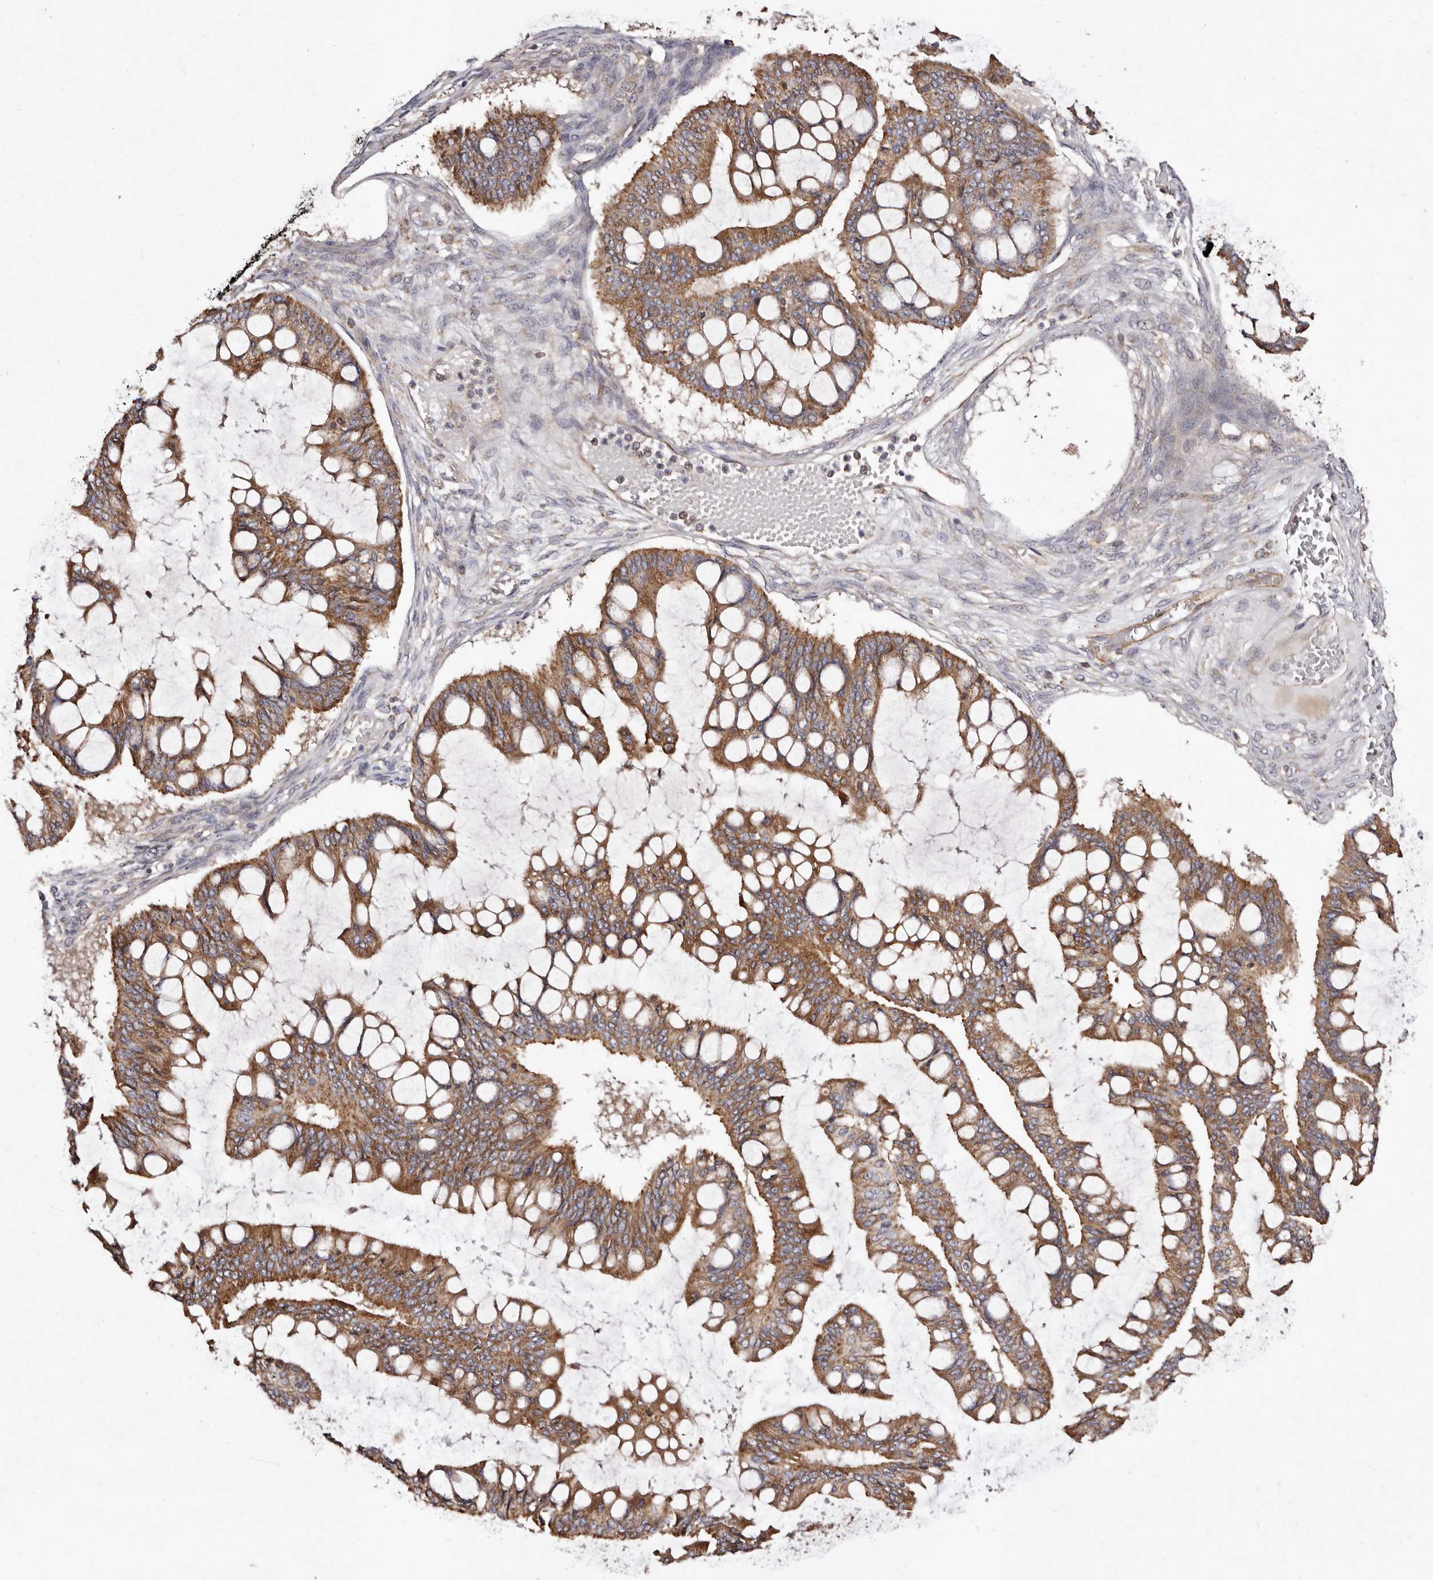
{"staining": {"intensity": "moderate", "quantity": ">75%", "location": "cytoplasmic/membranous"}, "tissue": "ovarian cancer", "cell_type": "Tumor cells", "image_type": "cancer", "snomed": [{"axis": "morphology", "description": "Cystadenocarcinoma, mucinous, NOS"}, {"axis": "topography", "description": "Ovary"}], "caption": "This is a micrograph of immunohistochemistry staining of ovarian cancer (mucinous cystadenocarcinoma), which shows moderate positivity in the cytoplasmic/membranous of tumor cells.", "gene": "LUZP1", "patient": {"sex": "female", "age": 73}}